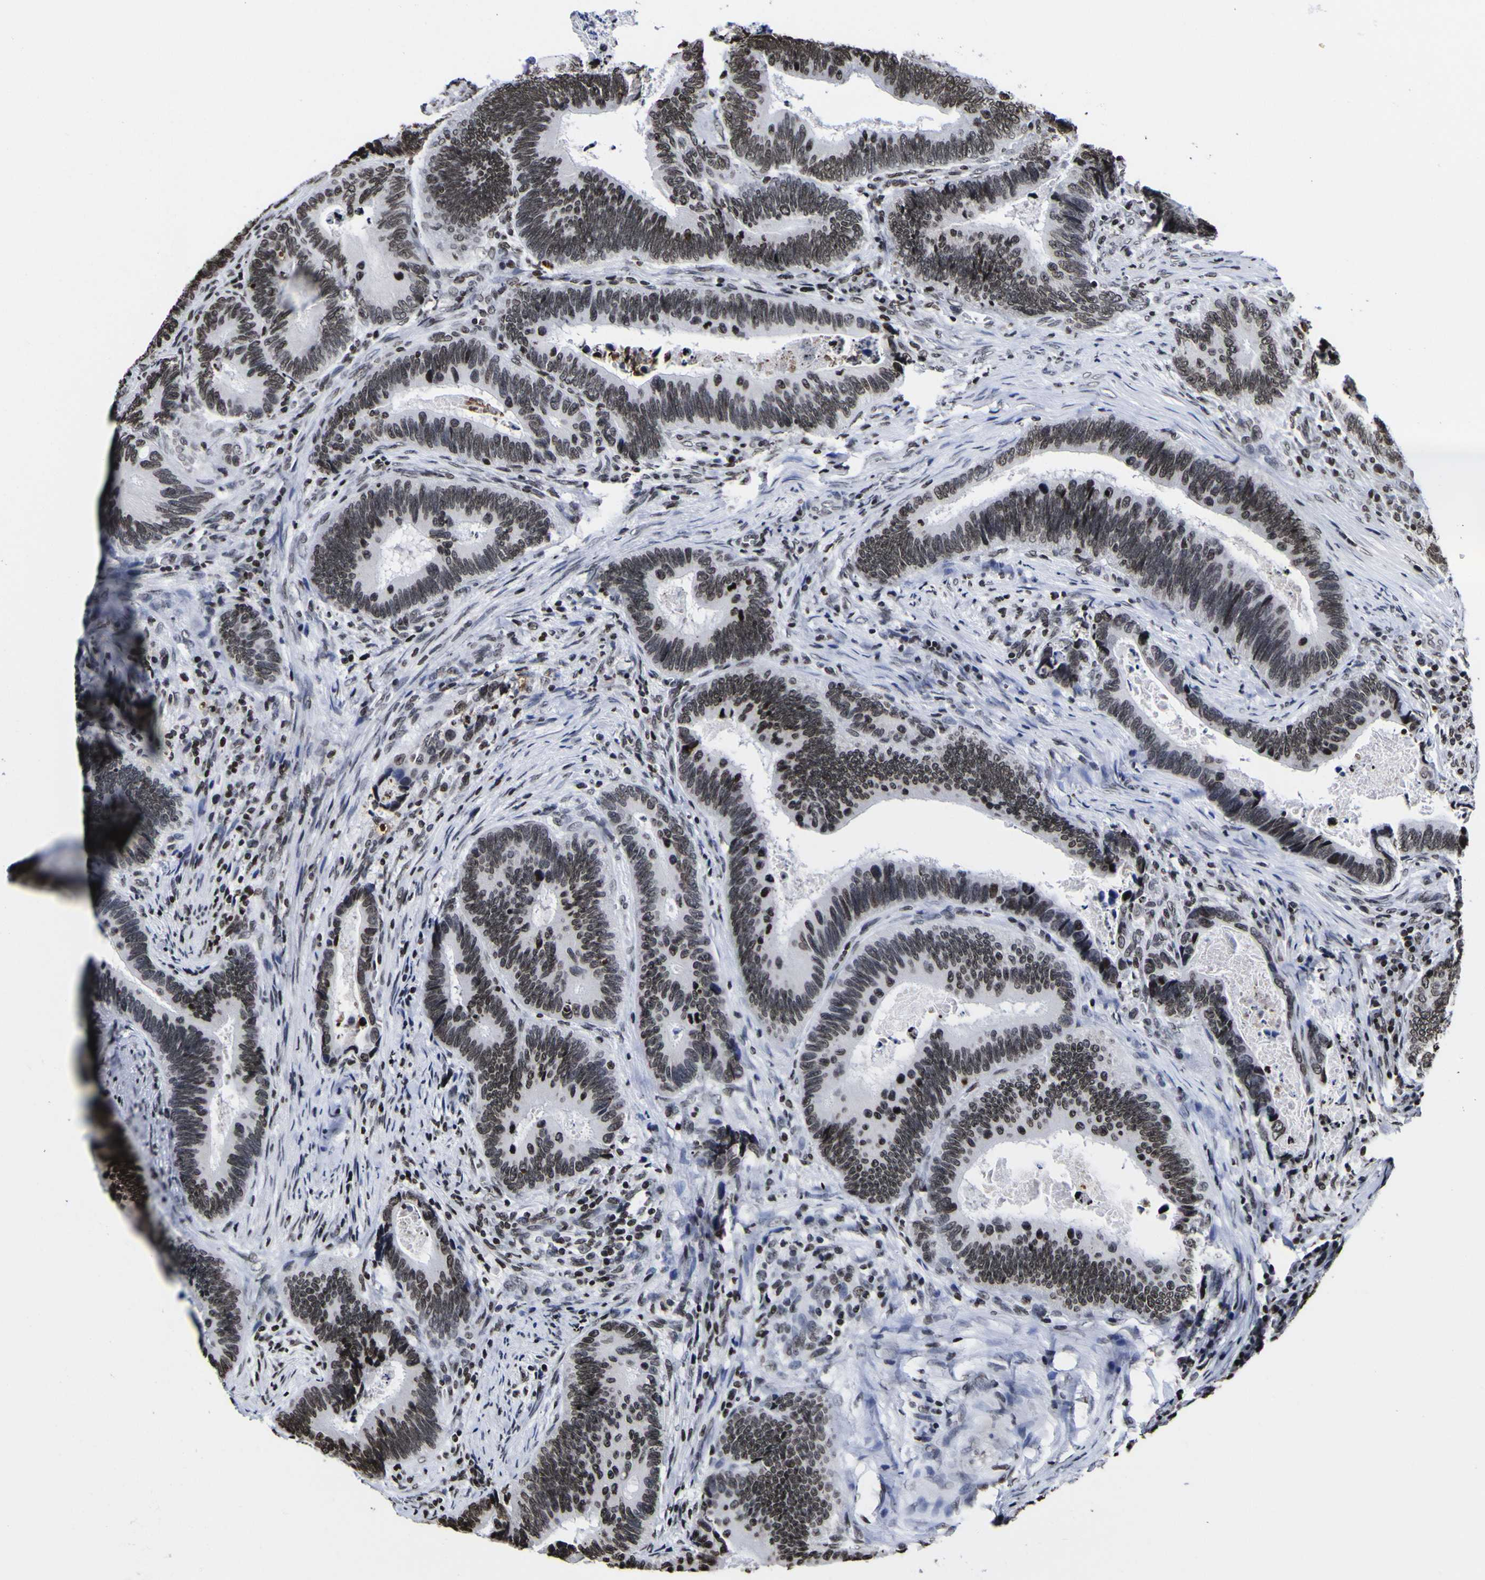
{"staining": {"intensity": "moderate", "quantity": "25%-75%", "location": "nuclear"}, "tissue": "colorectal cancer", "cell_type": "Tumor cells", "image_type": "cancer", "snomed": [{"axis": "morphology", "description": "Inflammation, NOS"}, {"axis": "morphology", "description": "Adenocarcinoma, NOS"}, {"axis": "topography", "description": "Colon"}], "caption": "Immunohistochemistry (IHC) photomicrograph of human colorectal cancer (adenocarcinoma) stained for a protein (brown), which demonstrates medium levels of moderate nuclear expression in approximately 25%-75% of tumor cells.", "gene": "PIAS1", "patient": {"sex": "male", "age": 72}}